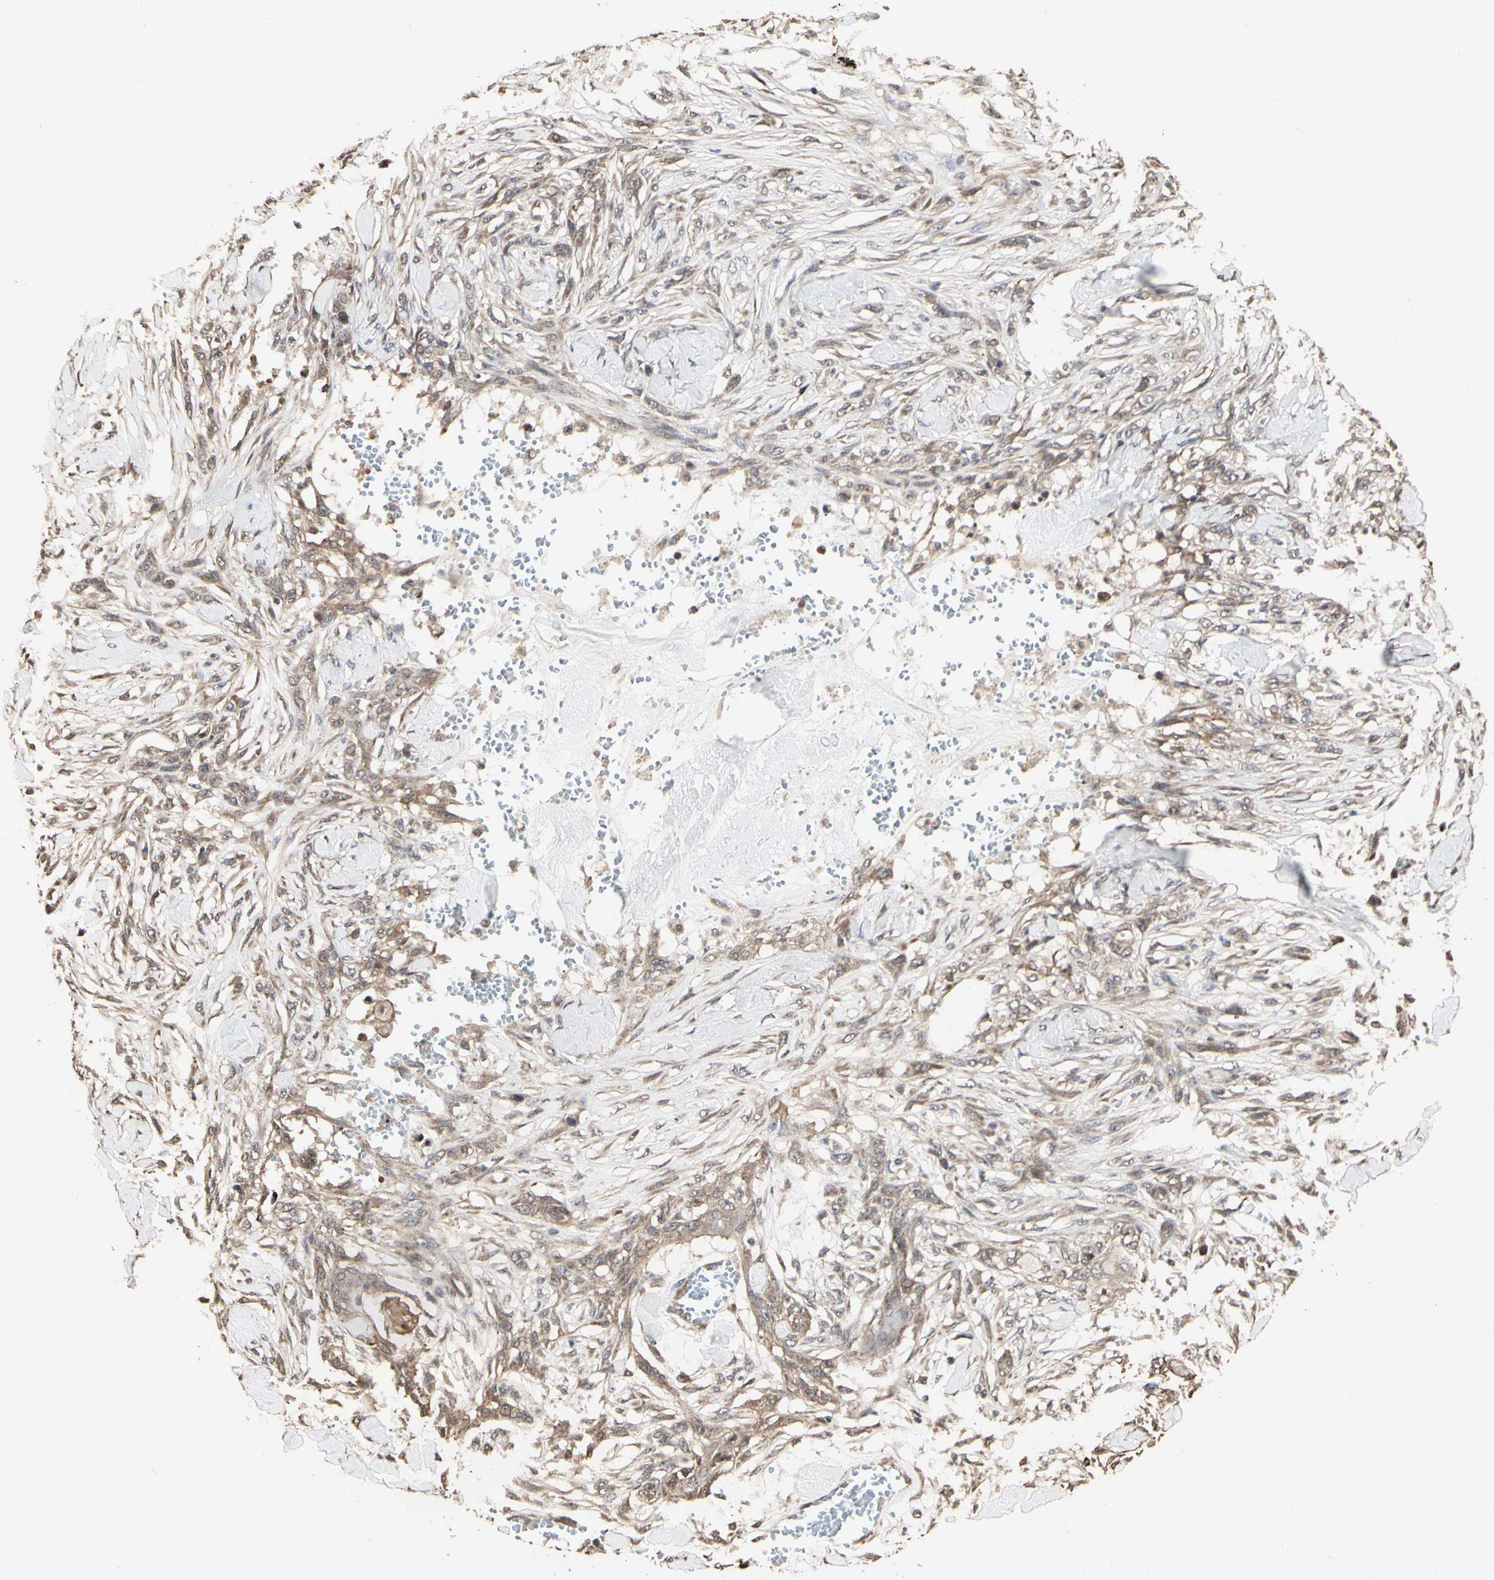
{"staining": {"intensity": "moderate", "quantity": ">75%", "location": "cytoplasmic/membranous"}, "tissue": "skin cancer", "cell_type": "Tumor cells", "image_type": "cancer", "snomed": [{"axis": "morphology", "description": "Normal tissue, NOS"}, {"axis": "morphology", "description": "Squamous cell carcinoma, NOS"}, {"axis": "topography", "description": "Skin"}], "caption": "The immunohistochemical stain highlights moderate cytoplasmic/membranous positivity in tumor cells of skin cancer (squamous cell carcinoma) tissue.", "gene": "TAOK1", "patient": {"sex": "female", "age": 59}}